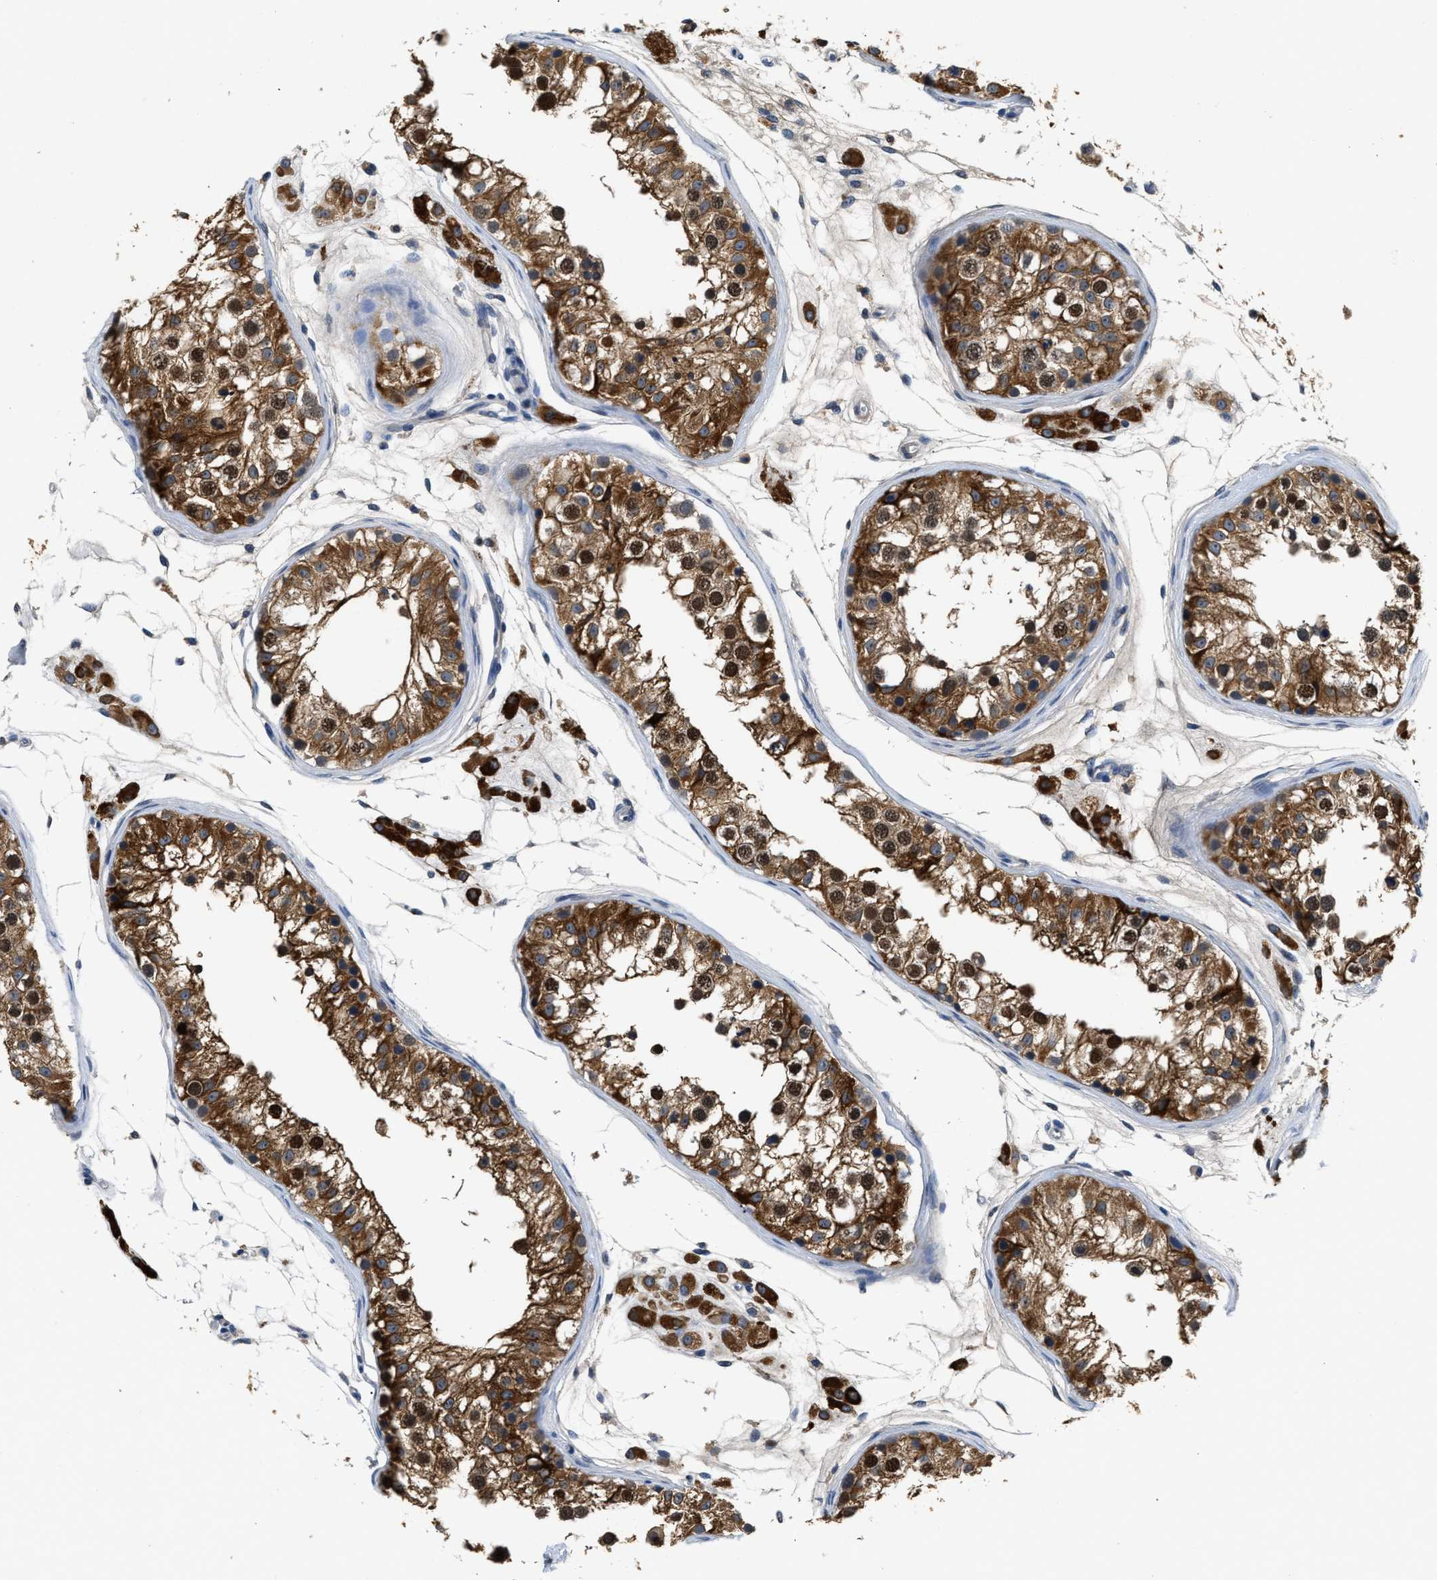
{"staining": {"intensity": "strong", "quantity": ">75%", "location": "cytoplasmic/membranous,nuclear"}, "tissue": "testis", "cell_type": "Cells in seminiferous ducts", "image_type": "normal", "snomed": [{"axis": "morphology", "description": "Normal tissue, NOS"}, {"axis": "morphology", "description": "Adenocarcinoma, metastatic, NOS"}, {"axis": "topography", "description": "Testis"}], "caption": "Immunohistochemical staining of unremarkable human testis shows strong cytoplasmic/membranous,nuclear protein staining in approximately >75% of cells in seminiferous ducts.", "gene": "INHA", "patient": {"sex": "male", "age": 26}}